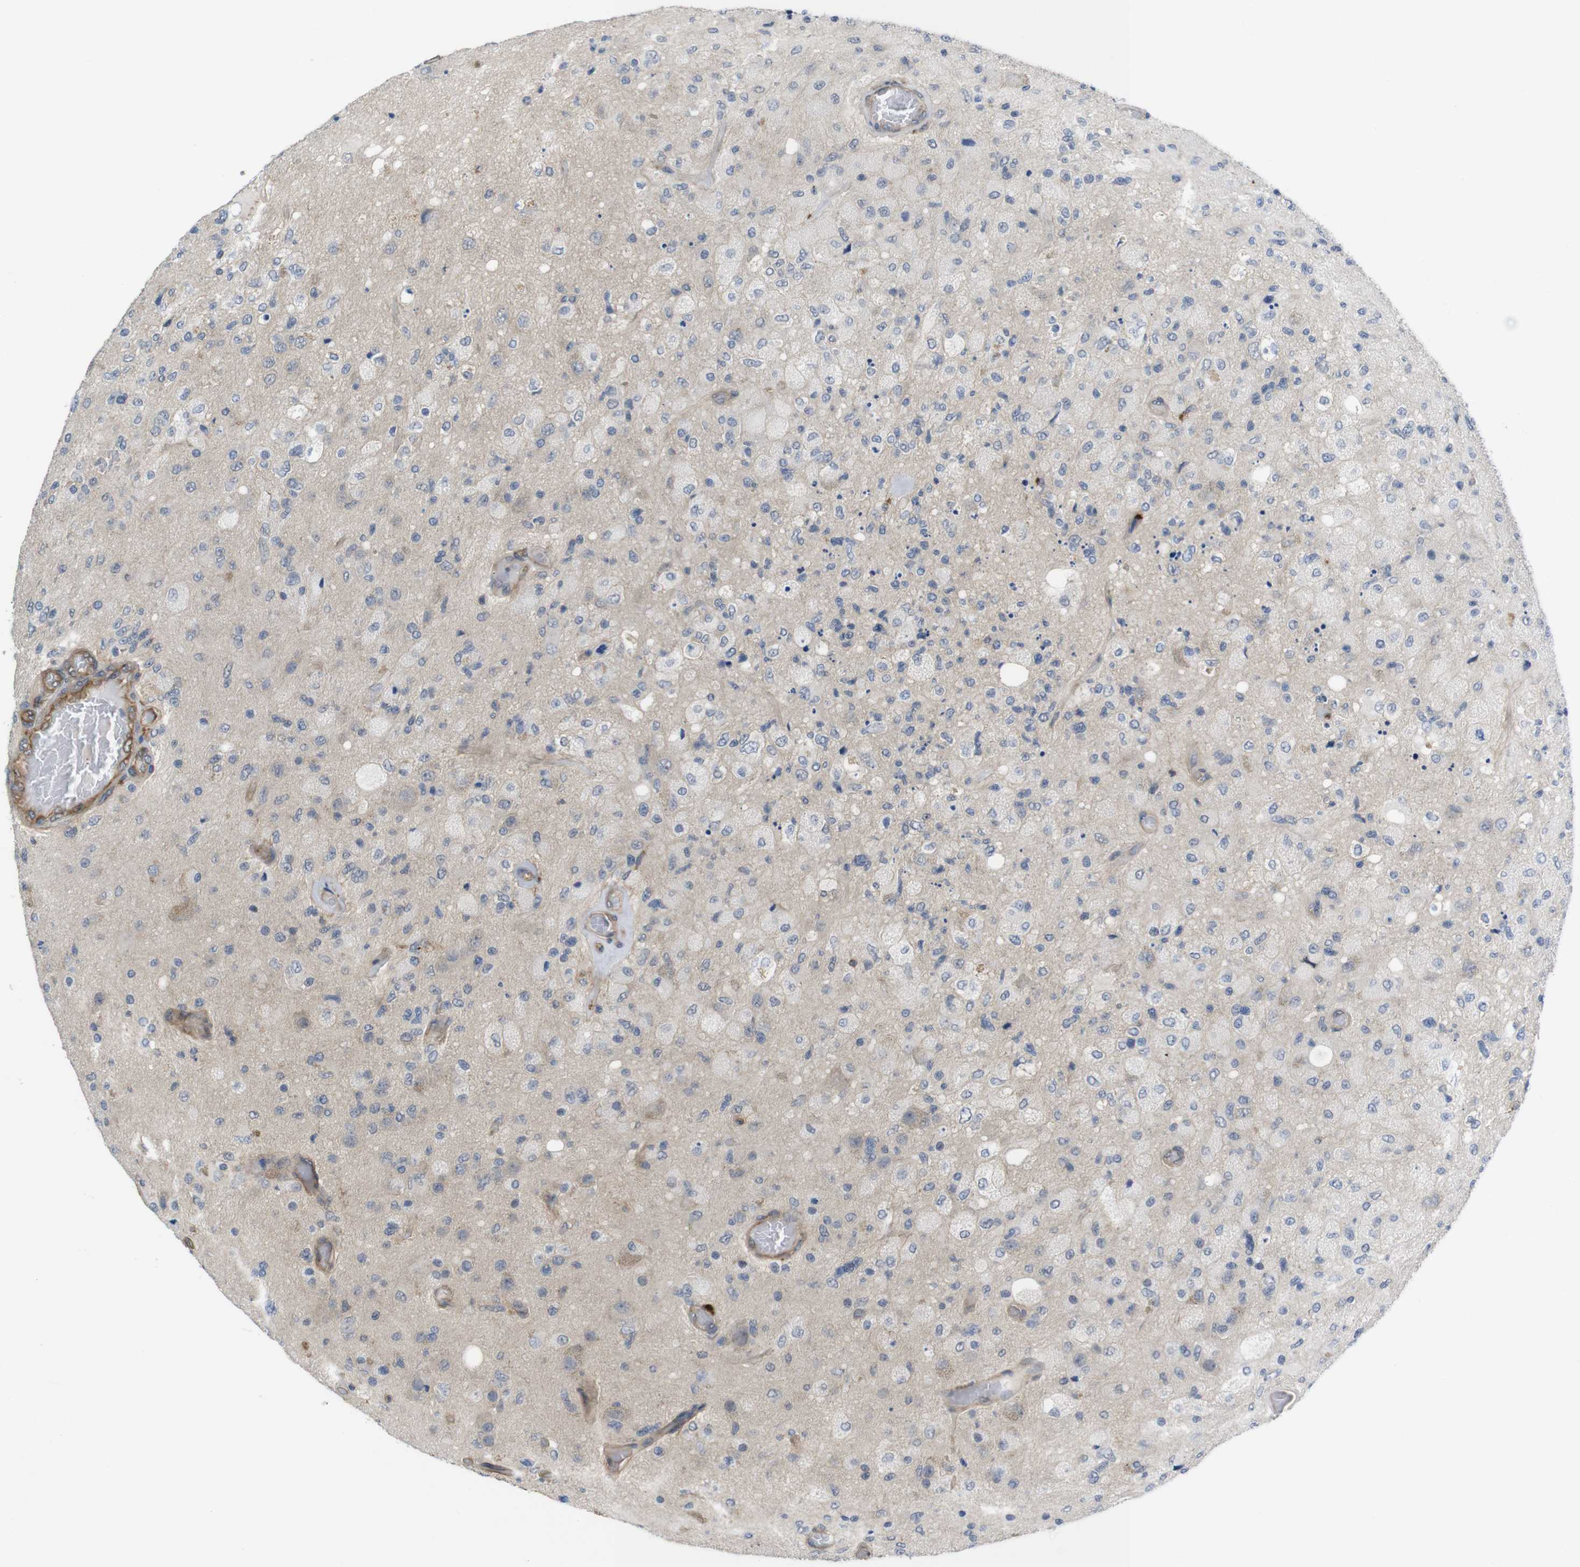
{"staining": {"intensity": "weak", "quantity": "<25%", "location": "cytoplasmic/membranous"}, "tissue": "glioma", "cell_type": "Tumor cells", "image_type": "cancer", "snomed": [{"axis": "morphology", "description": "Normal tissue, NOS"}, {"axis": "morphology", "description": "Glioma, malignant, High grade"}, {"axis": "topography", "description": "Cerebral cortex"}], "caption": "Tumor cells show no significant positivity in malignant glioma (high-grade).", "gene": "ZDHHC5", "patient": {"sex": "male", "age": 77}}